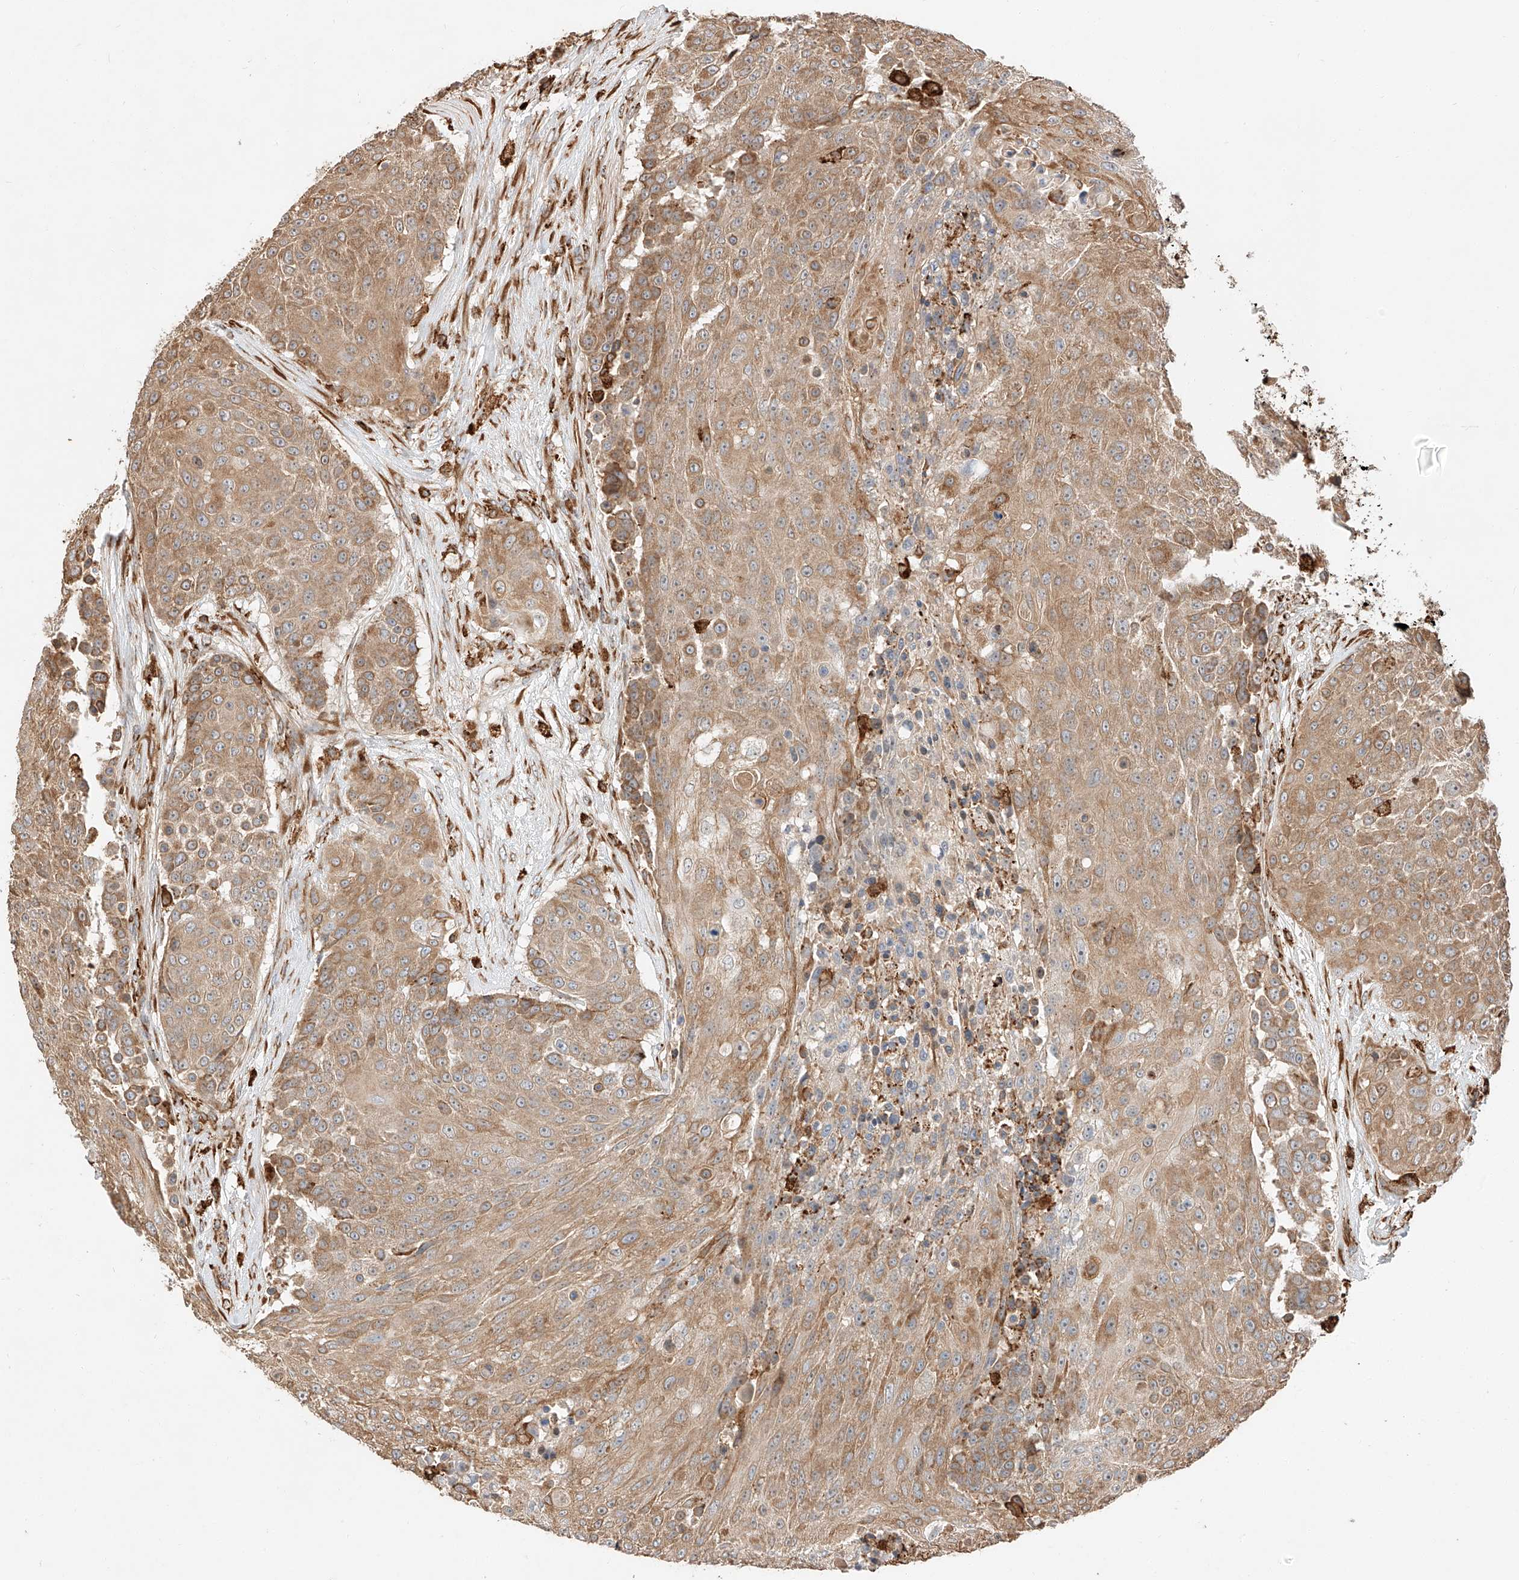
{"staining": {"intensity": "moderate", "quantity": ">75%", "location": "cytoplasmic/membranous"}, "tissue": "urothelial cancer", "cell_type": "Tumor cells", "image_type": "cancer", "snomed": [{"axis": "morphology", "description": "Urothelial carcinoma, High grade"}, {"axis": "topography", "description": "Urinary bladder"}], "caption": "Urothelial carcinoma (high-grade) stained for a protein (brown) demonstrates moderate cytoplasmic/membranous positive positivity in about >75% of tumor cells.", "gene": "ZNF84", "patient": {"sex": "female", "age": 63}}